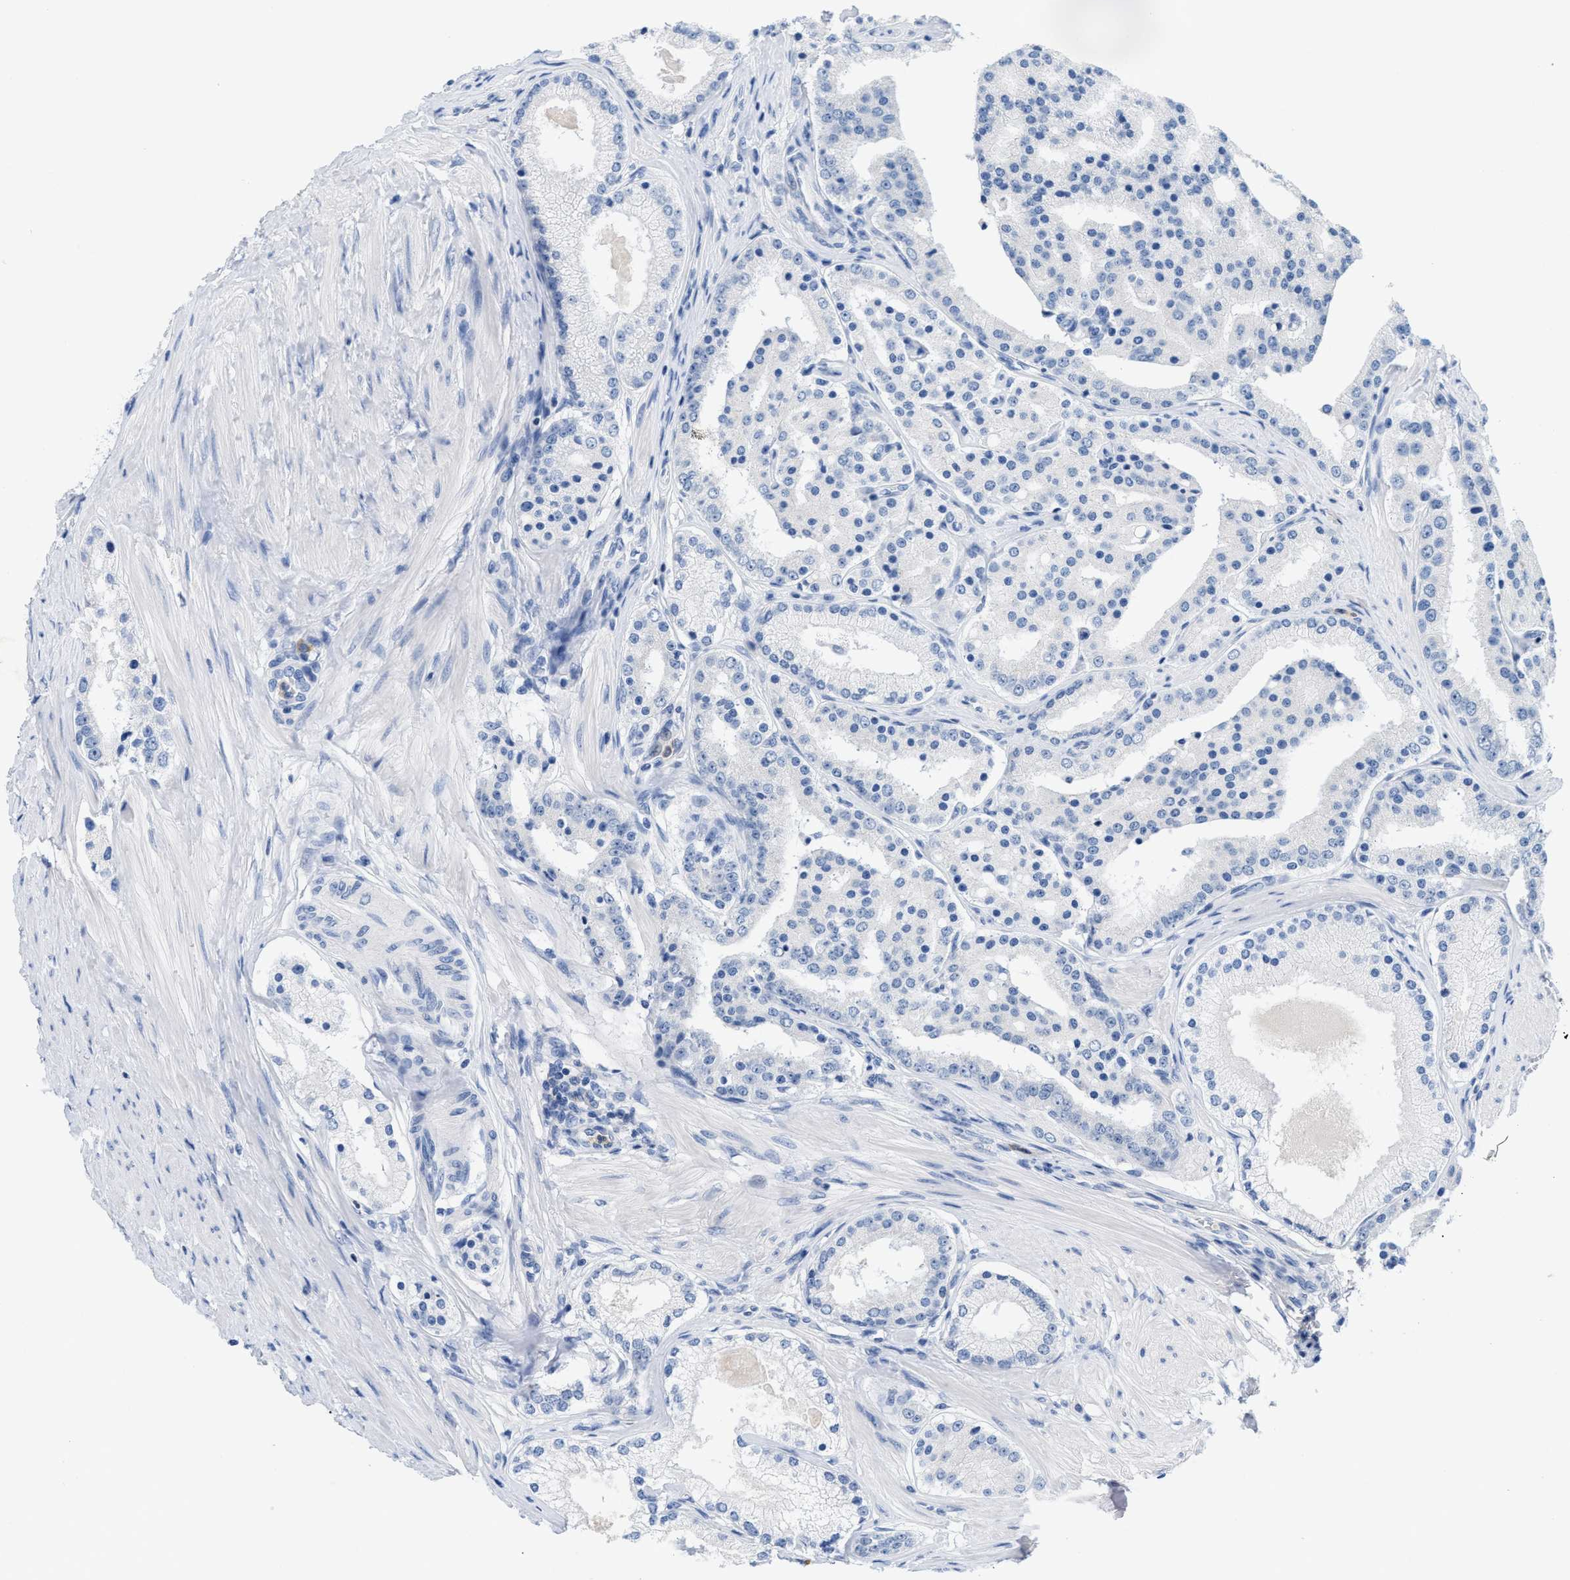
{"staining": {"intensity": "negative", "quantity": "none", "location": "none"}, "tissue": "prostate cancer", "cell_type": "Tumor cells", "image_type": "cancer", "snomed": [{"axis": "morphology", "description": "Adenocarcinoma, Low grade"}, {"axis": "topography", "description": "Prostate"}], "caption": "DAB (3,3'-diaminobenzidine) immunohistochemical staining of low-grade adenocarcinoma (prostate) reveals no significant staining in tumor cells.", "gene": "CR1", "patient": {"sex": "male", "age": 63}}